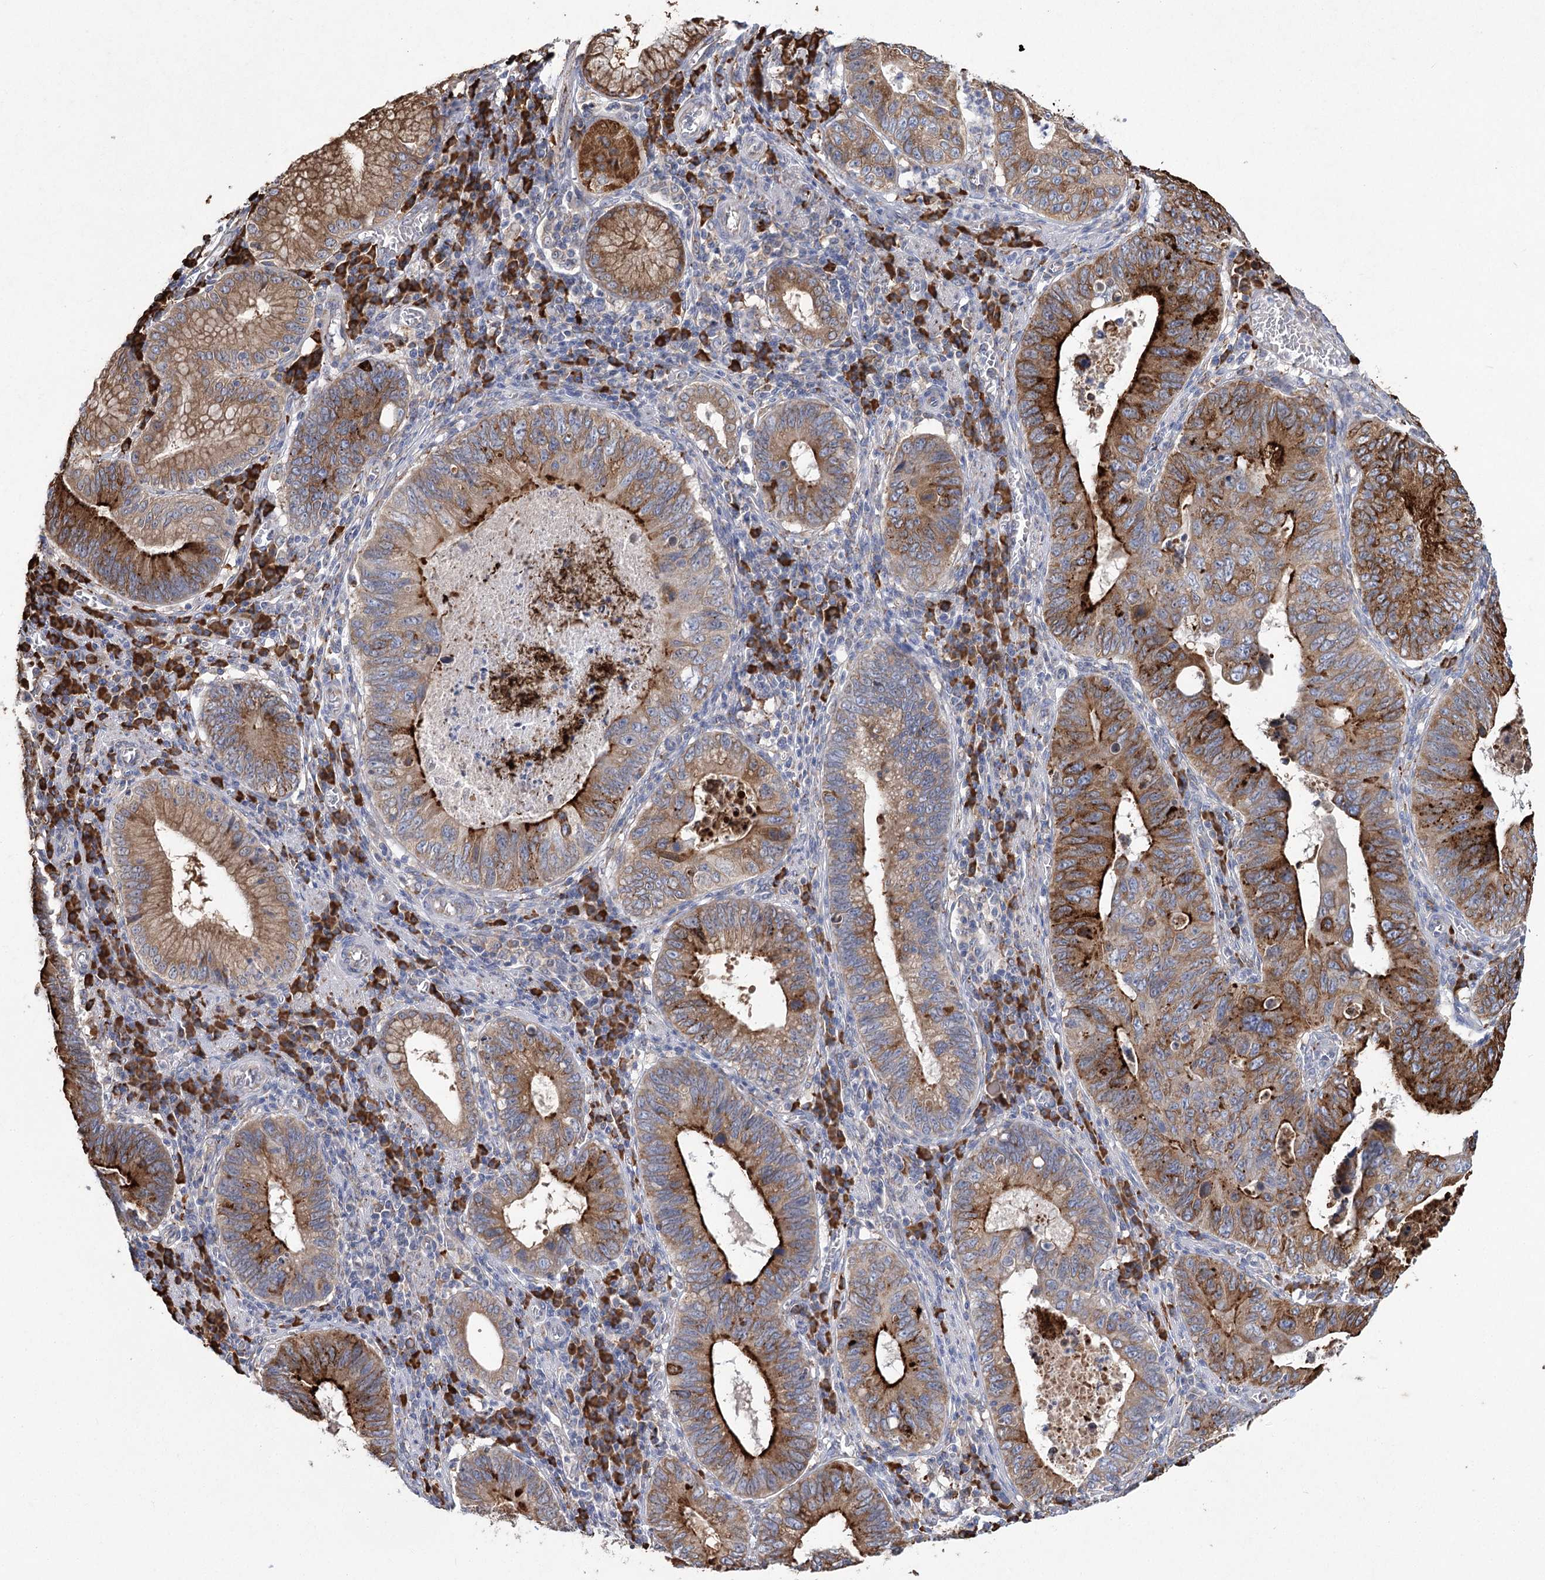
{"staining": {"intensity": "strong", "quantity": ">75%", "location": "cytoplasmic/membranous"}, "tissue": "stomach cancer", "cell_type": "Tumor cells", "image_type": "cancer", "snomed": [{"axis": "morphology", "description": "Adenocarcinoma, NOS"}, {"axis": "topography", "description": "Stomach"}], "caption": "Immunohistochemistry image of neoplastic tissue: human stomach adenocarcinoma stained using immunohistochemistry (IHC) displays high levels of strong protein expression localized specifically in the cytoplasmic/membranous of tumor cells, appearing as a cytoplasmic/membranous brown color.", "gene": "METTL24", "patient": {"sex": "male", "age": 59}}